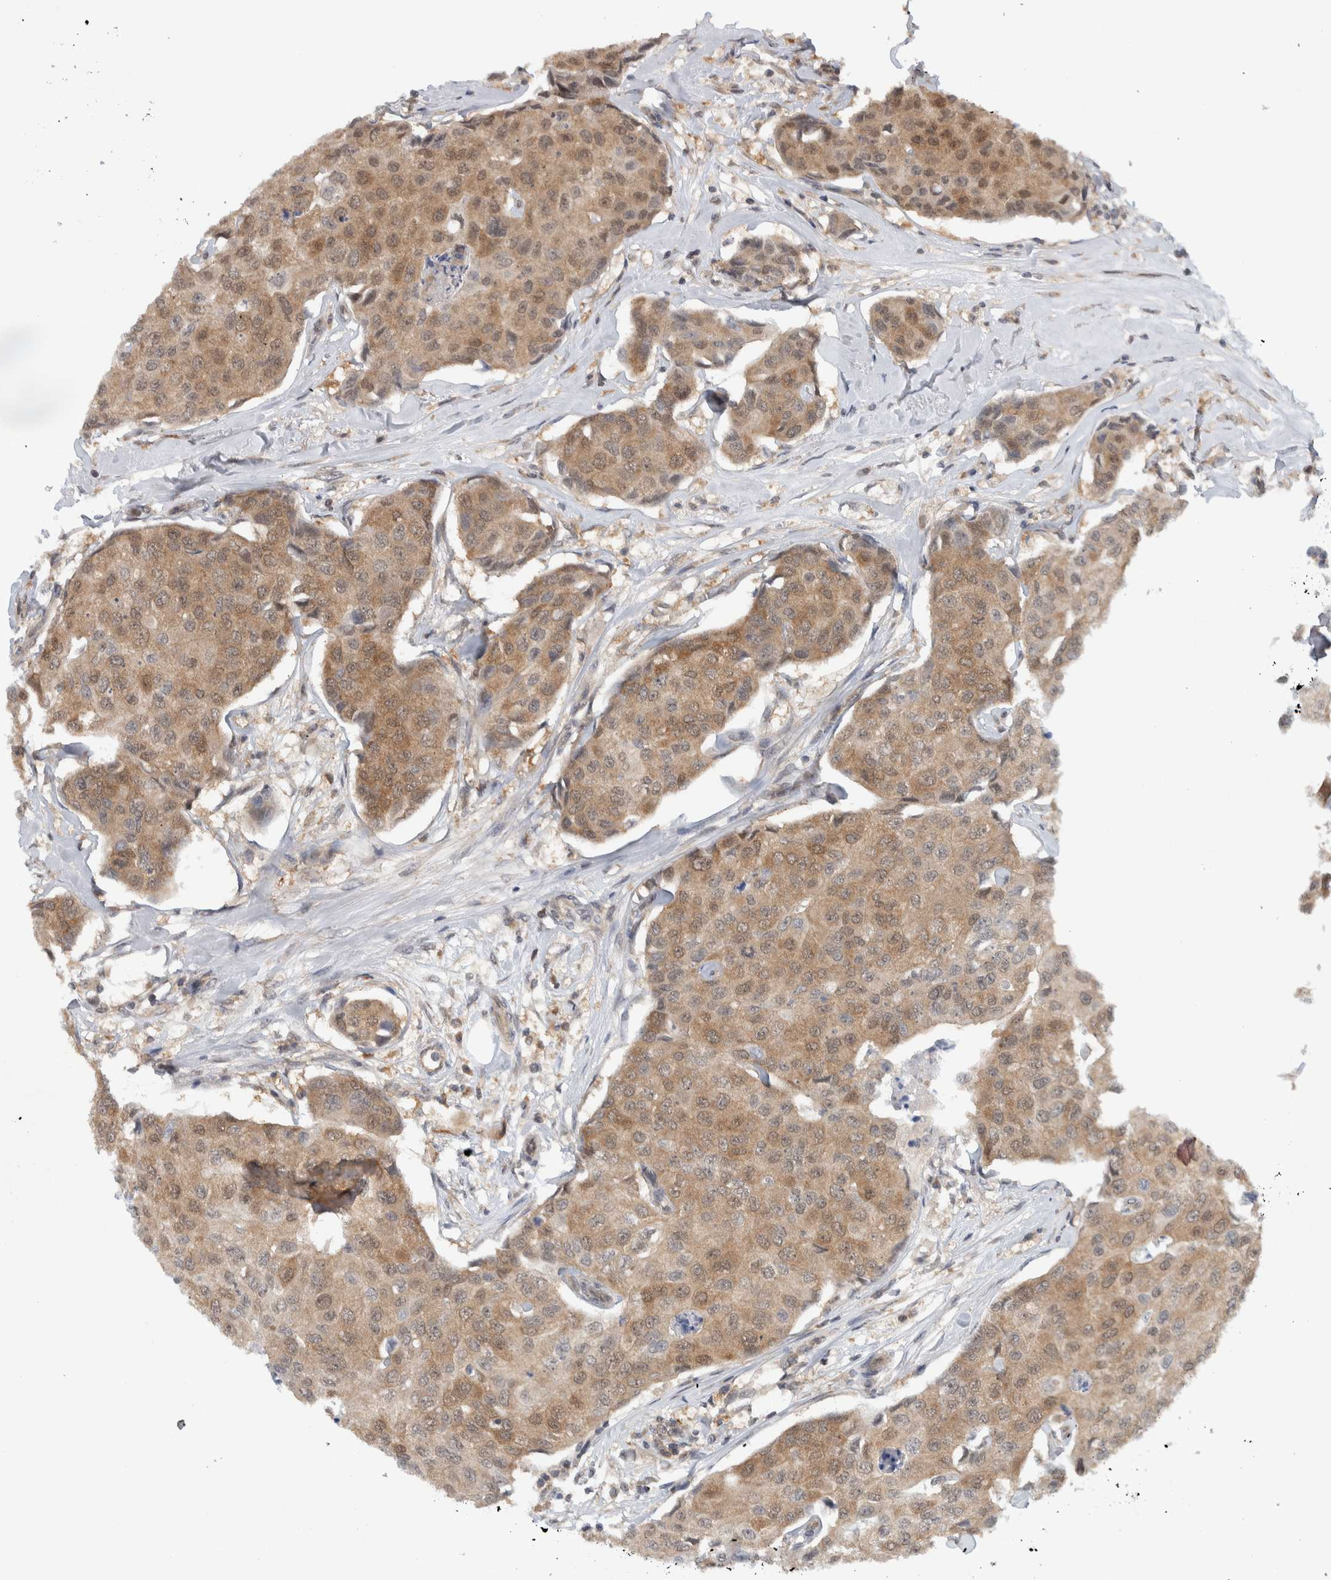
{"staining": {"intensity": "moderate", "quantity": ">75%", "location": "cytoplasmic/membranous"}, "tissue": "breast cancer", "cell_type": "Tumor cells", "image_type": "cancer", "snomed": [{"axis": "morphology", "description": "Duct carcinoma"}, {"axis": "topography", "description": "Breast"}], "caption": "This is a histology image of immunohistochemistry (IHC) staining of breast cancer (invasive ductal carcinoma), which shows moderate staining in the cytoplasmic/membranous of tumor cells.", "gene": "CCDC43", "patient": {"sex": "female", "age": 80}}